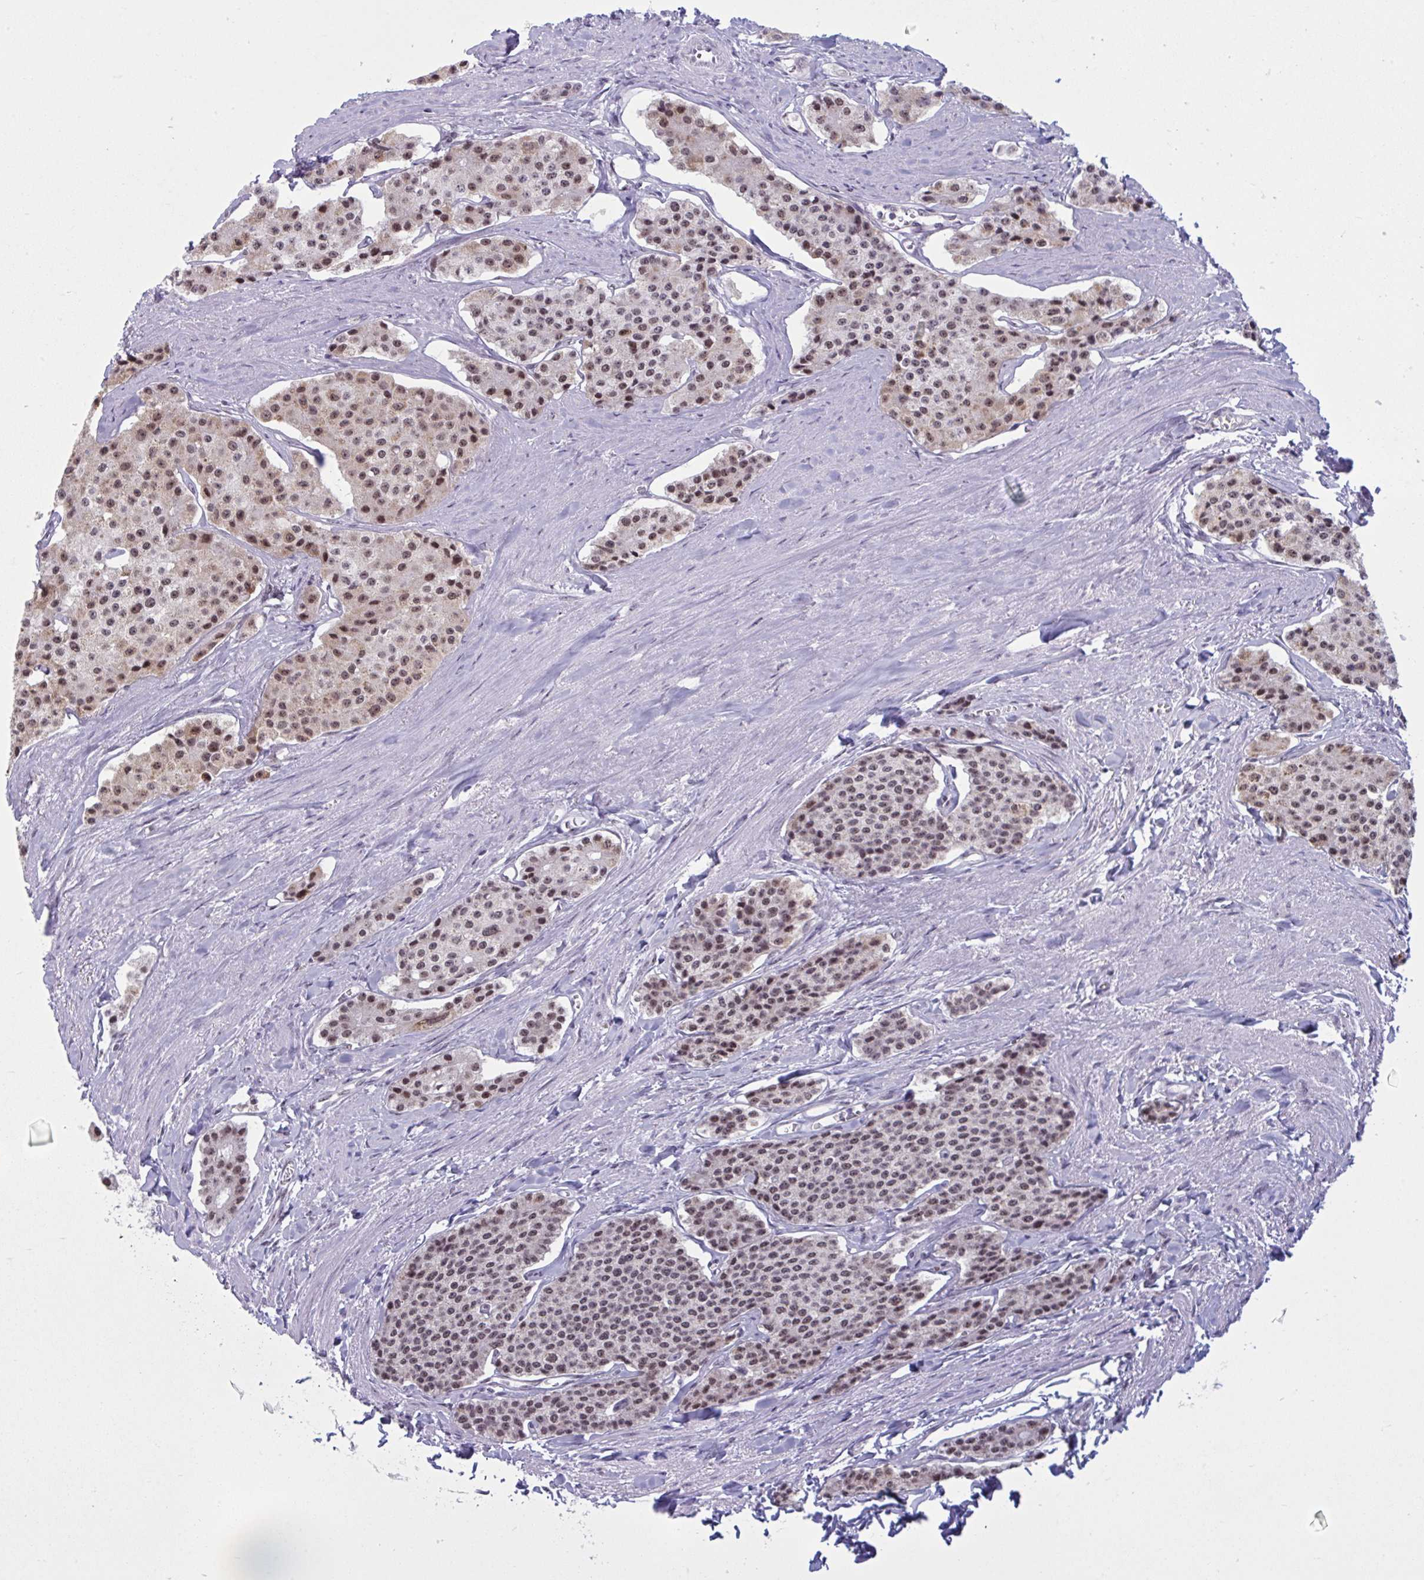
{"staining": {"intensity": "moderate", "quantity": "25%-75%", "location": "nuclear"}, "tissue": "carcinoid", "cell_type": "Tumor cells", "image_type": "cancer", "snomed": [{"axis": "morphology", "description": "Carcinoid, malignant, NOS"}, {"axis": "topography", "description": "Small intestine"}], "caption": "The micrograph demonstrates staining of malignant carcinoid, revealing moderate nuclear protein positivity (brown color) within tumor cells.", "gene": "TGM6", "patient": {"sex": "female", "age": 65}}